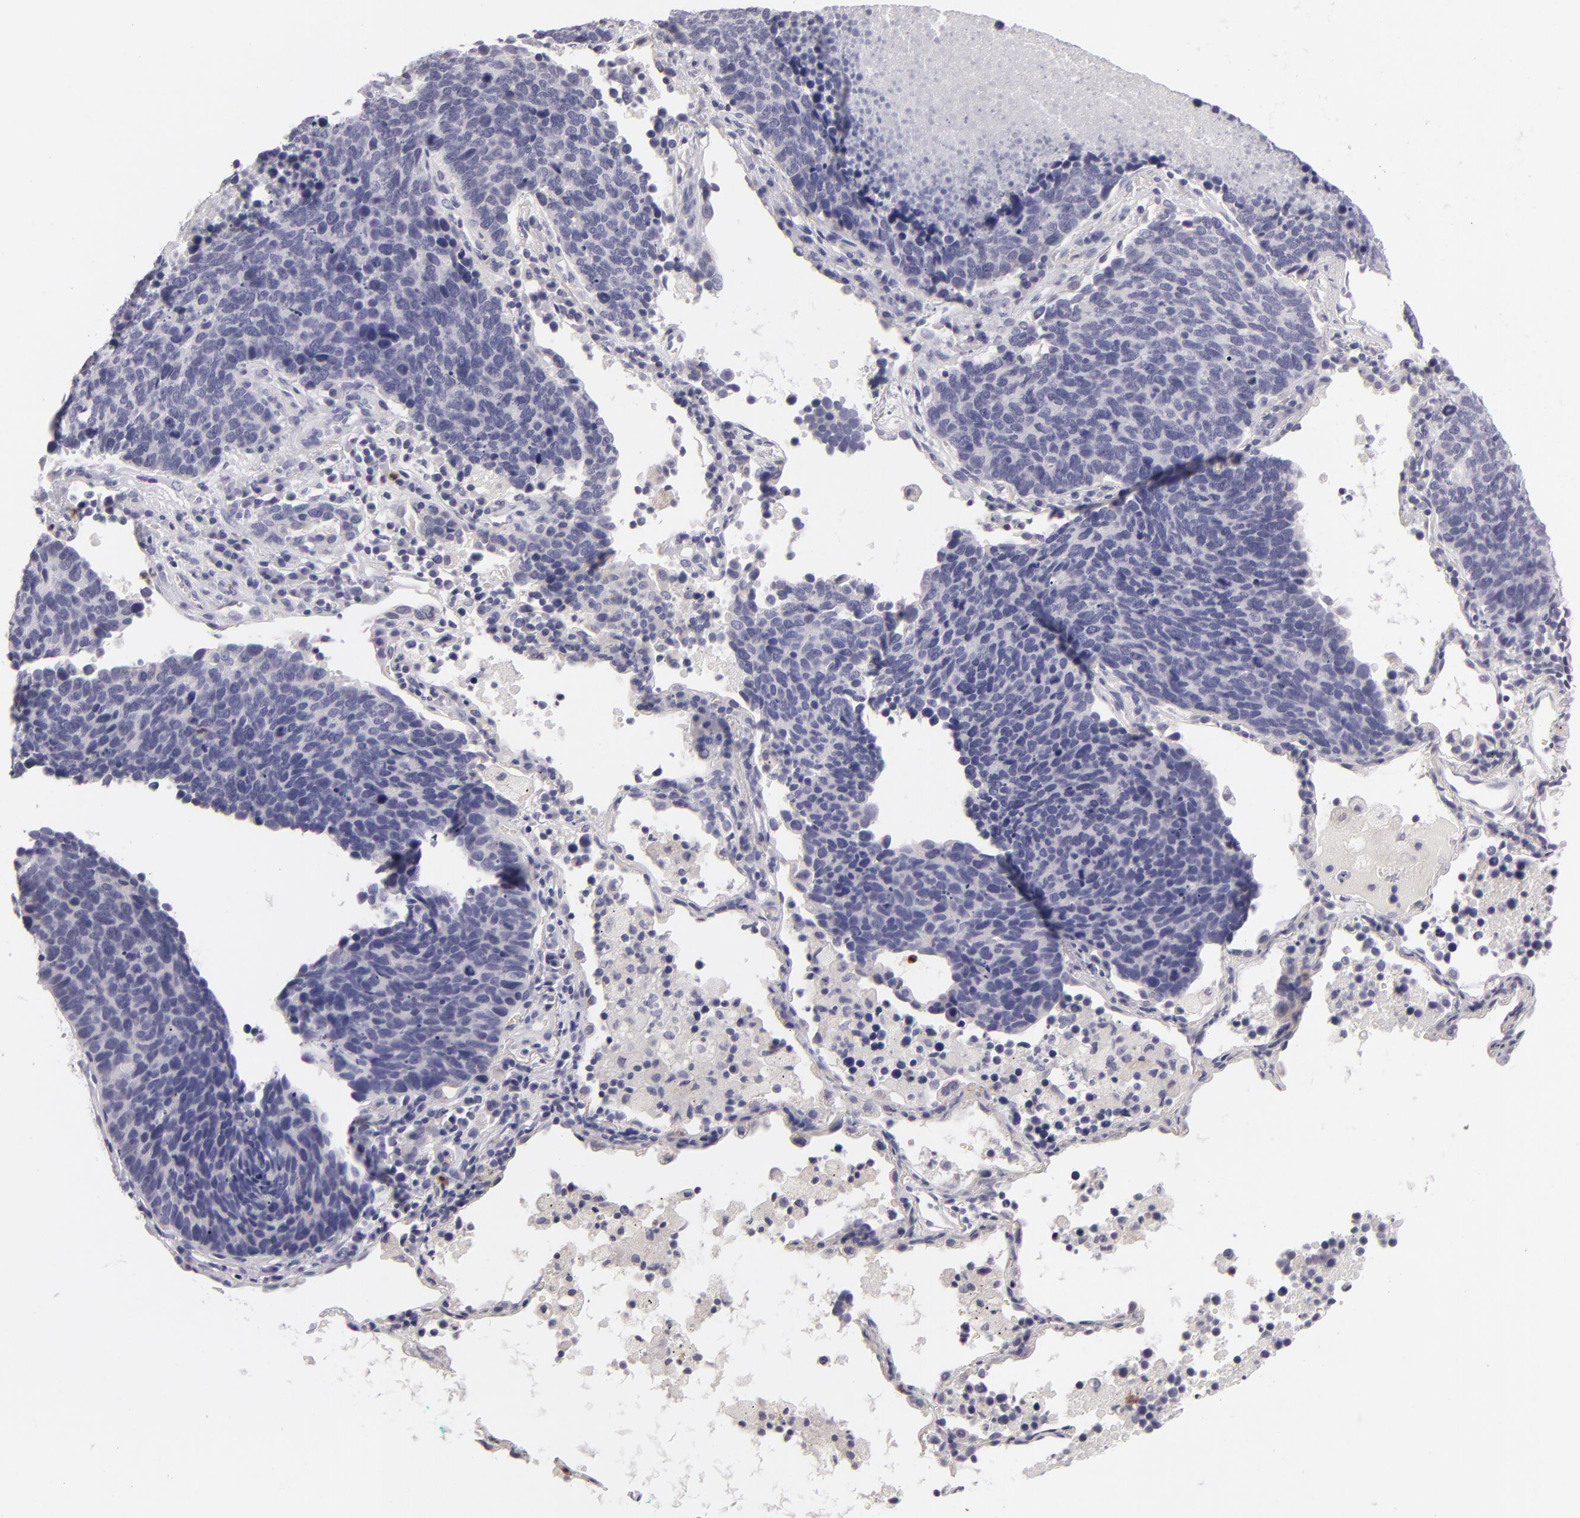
{"staining": {"intensity": "negative", "quantity": "none", "location": "none"}, "tissue": "lung cancer", "cell_type": "Tumor cells", "image_type": "cancer", "snomed": [{"axis": "morphology", "description": "Neoplasm, malignant, NOS"}, {"axis": "topography", "description": "Lung"}], "caption": "IHC image of neoplastic tissue: human lung malignant neoplasm stained with DAB (3,3'-diaminobenzidine) demonstrates no significant protein positivity in tumor cells.", "gene": "TNNC1", "patient": {"sex": "female", "age": 75}}